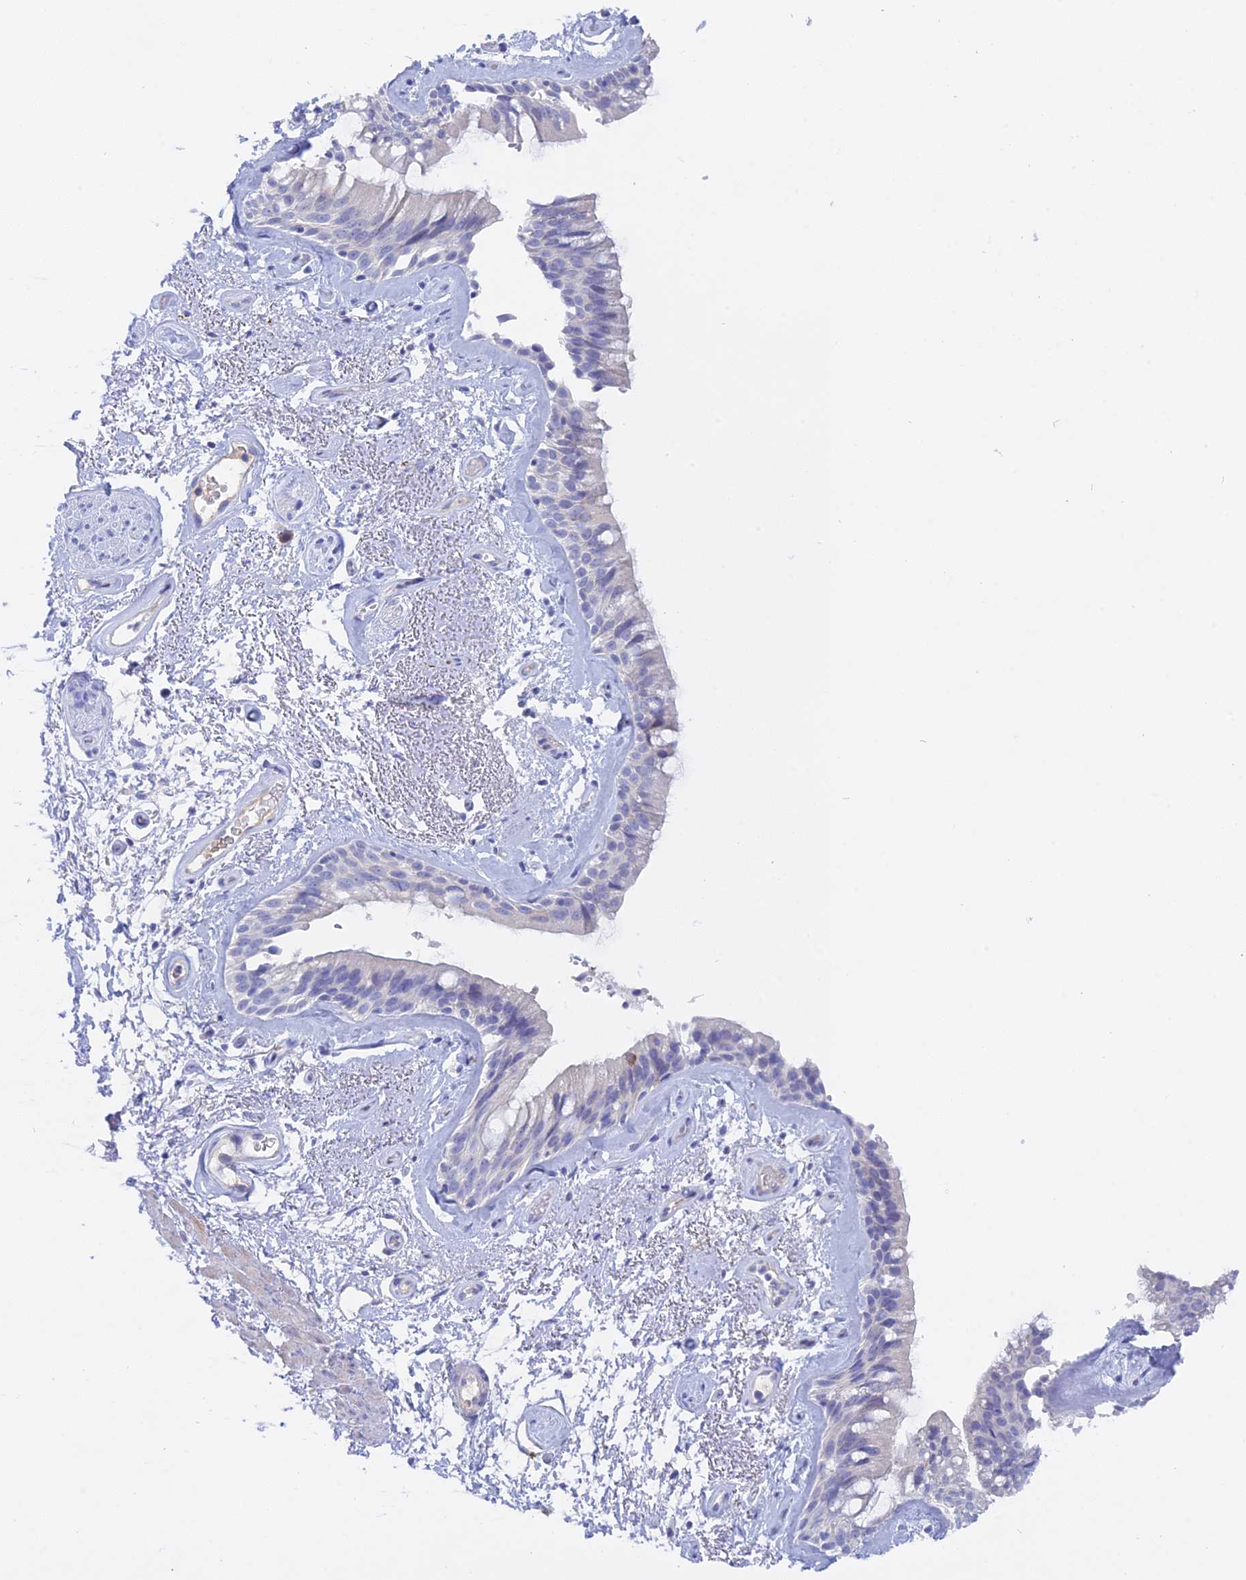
{"staining": {"intensity": "negative", "quantity": "none", "location": "none"}, "tissue": "bronchus", "cell_type": "Respiratory epithelial cells", "image_type": "normal", "snomed": [{"axis": "morphology", "description": "Normal tissue, NOS"}, {"axis": "topography", "description": "Cartilage tissue"}, {"axis": "topography", "description": "Bronchus"}], "caption": "Respiratory epithelial cells are negative for protein expression in unremarkable human bronchus. Nuclei are stained in blue.", "gene": "ADGRA1", "patient": {"sex": "female", "age": 66}}